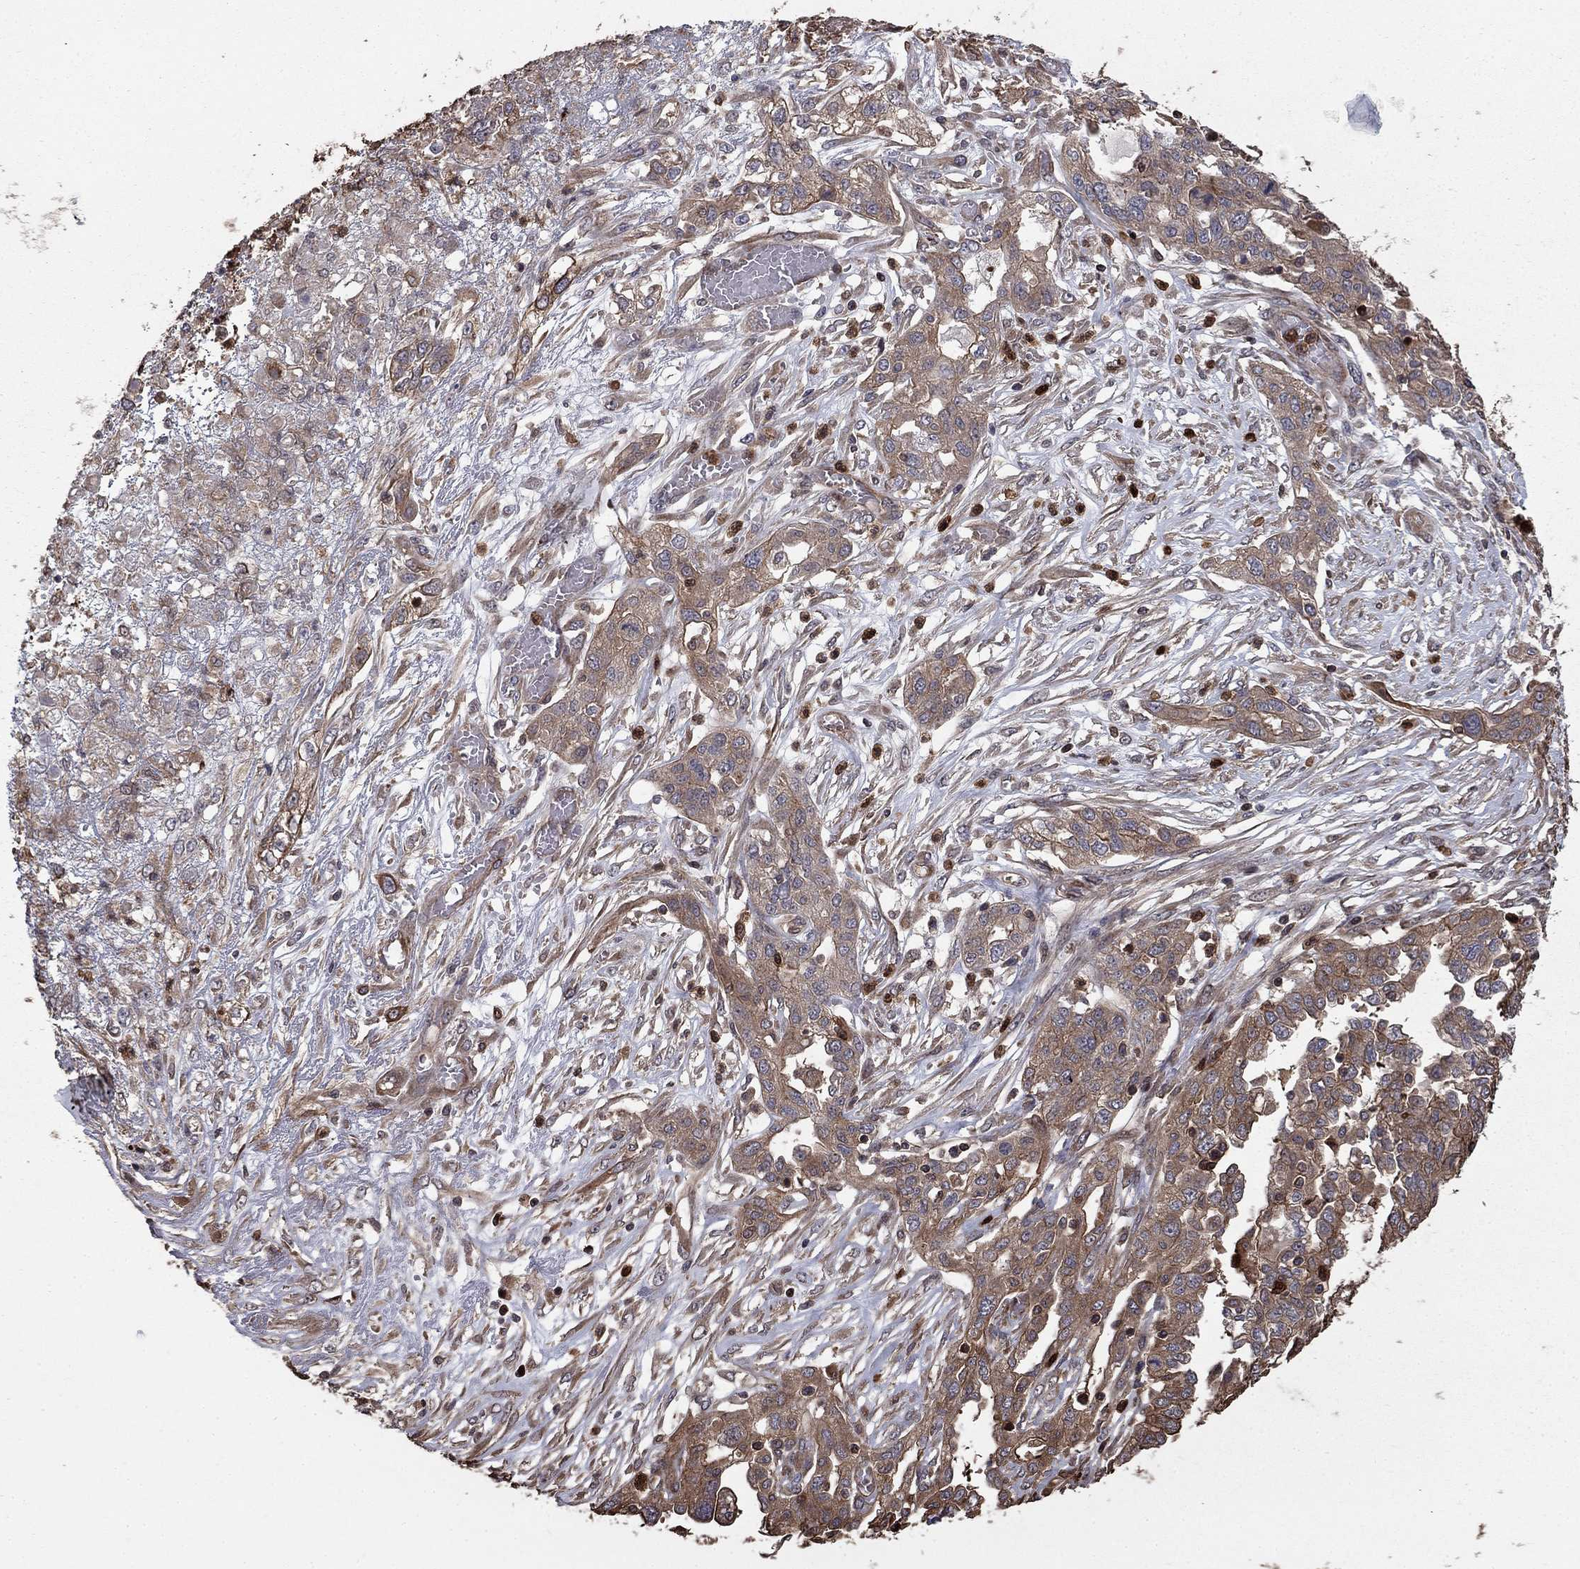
{"staining": {"intensity": "weak", "quantity": "25%-75%", "location": "cytoplasmic/membranous"}, "tissue": "ovarian cancer", "cell_type": "Tumor cells", "image_type": "cancer", "snomed": [{"axis": "morphology", "description": "Cystadenocarcinoma, serous, NOS"}, {"axis": "topography", "description": "Ovary"}], "caption": "Brown immunohistochemical staining in human ovarian cancer (serous cystadenocarcinoma) reveals weak cytoplasmic/membranous staining in about 25%-75% of tumor cells.", "gene": "GYG1", "patient": {"sex": "female", "age": 67}}